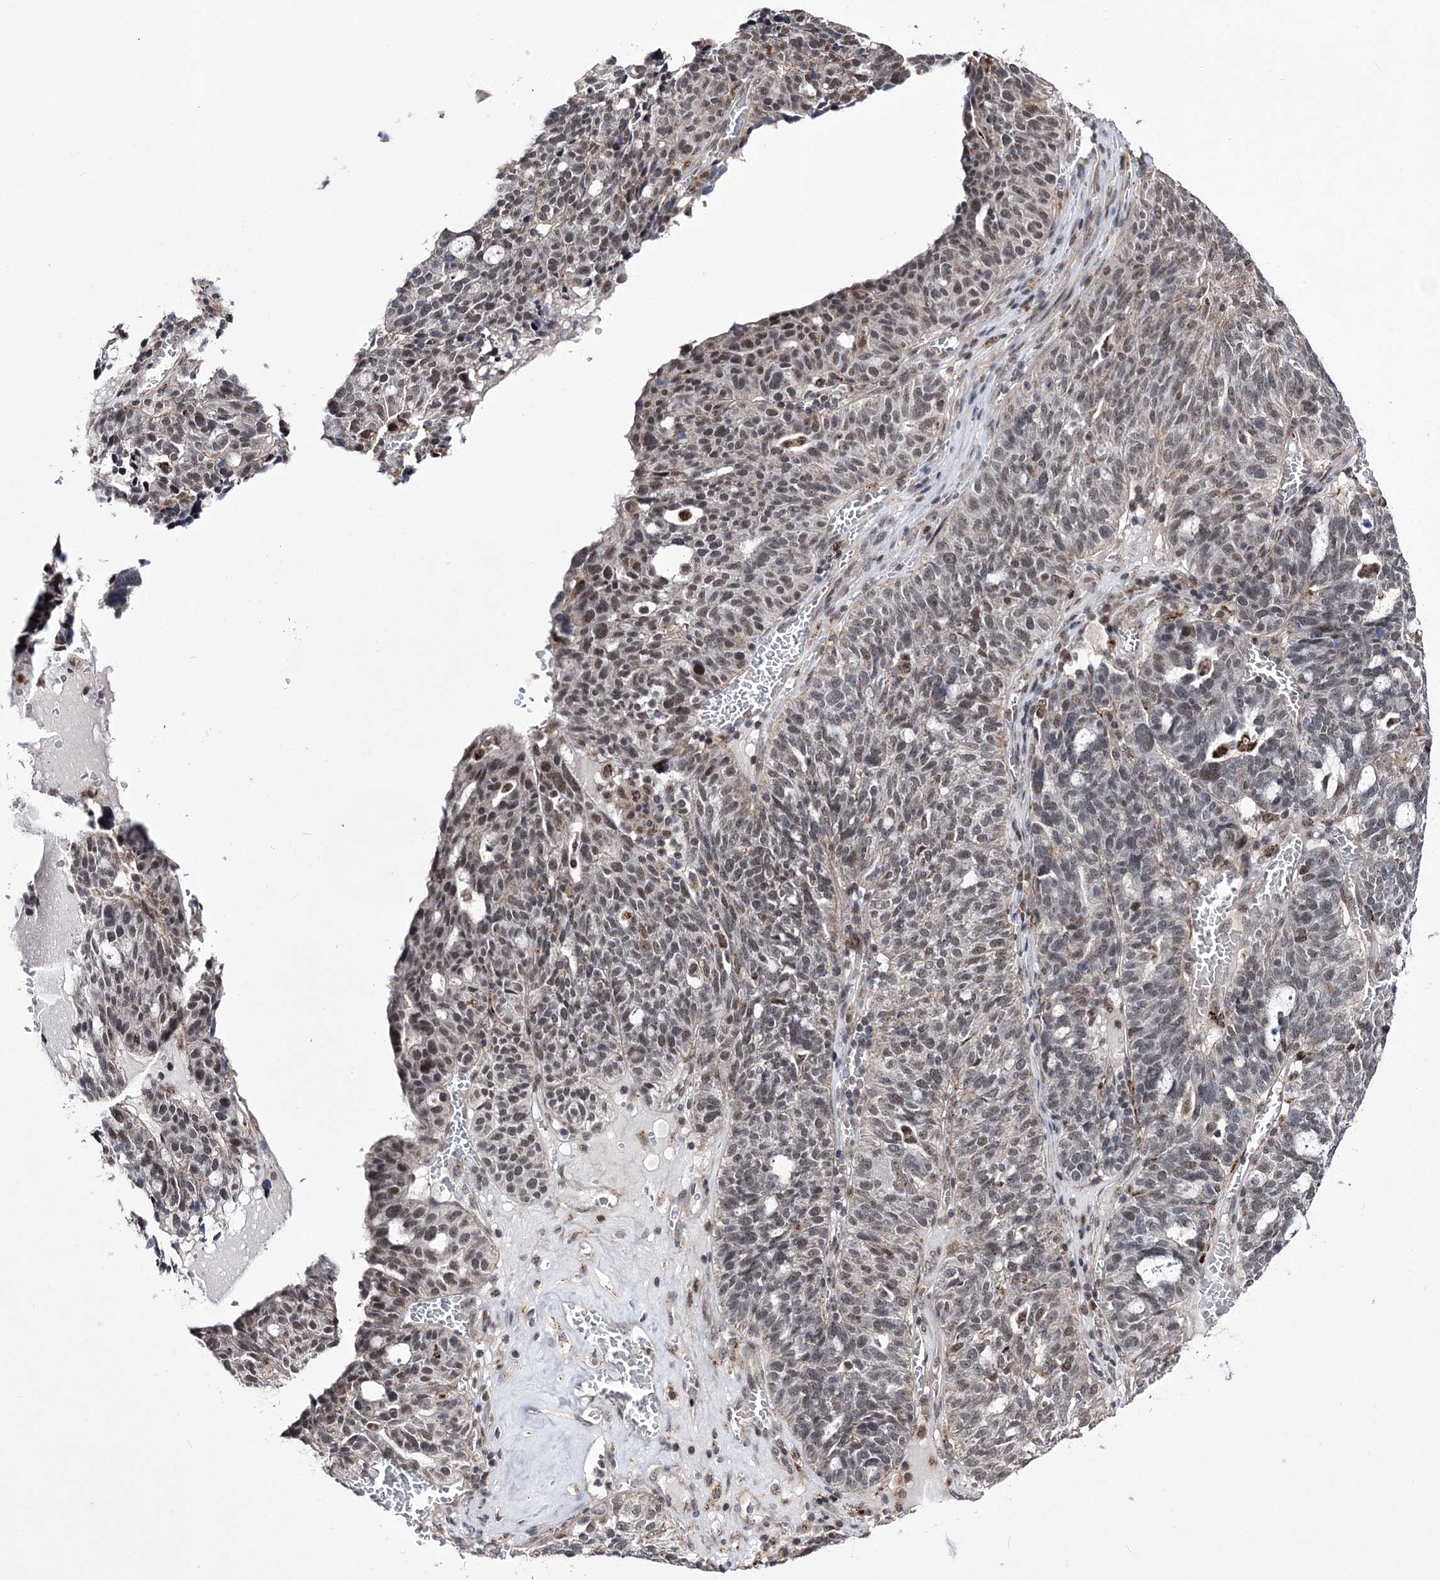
{"staining": {"intensity": "weak", "quantity": ">75%", "location": "nuclear"}, "tissue": "ovarian cancer", "cell_type": "Tumor cells", "image_type": "cancer", "snomed": [{"axis": "morphology", "description": "Cystadenocarcinoma, serous, NOS"}, {"axis": "topography", "description": "Ovary"}], "caption": "There is low levels of weak nuclear staining in tumor cells of ovarian serous cystadenocarcinoma, as demonstrated by immunohistochemical staining (brown color).", "gene": "BOD1L1", "patient": {"sex": "female", "age": 59}}